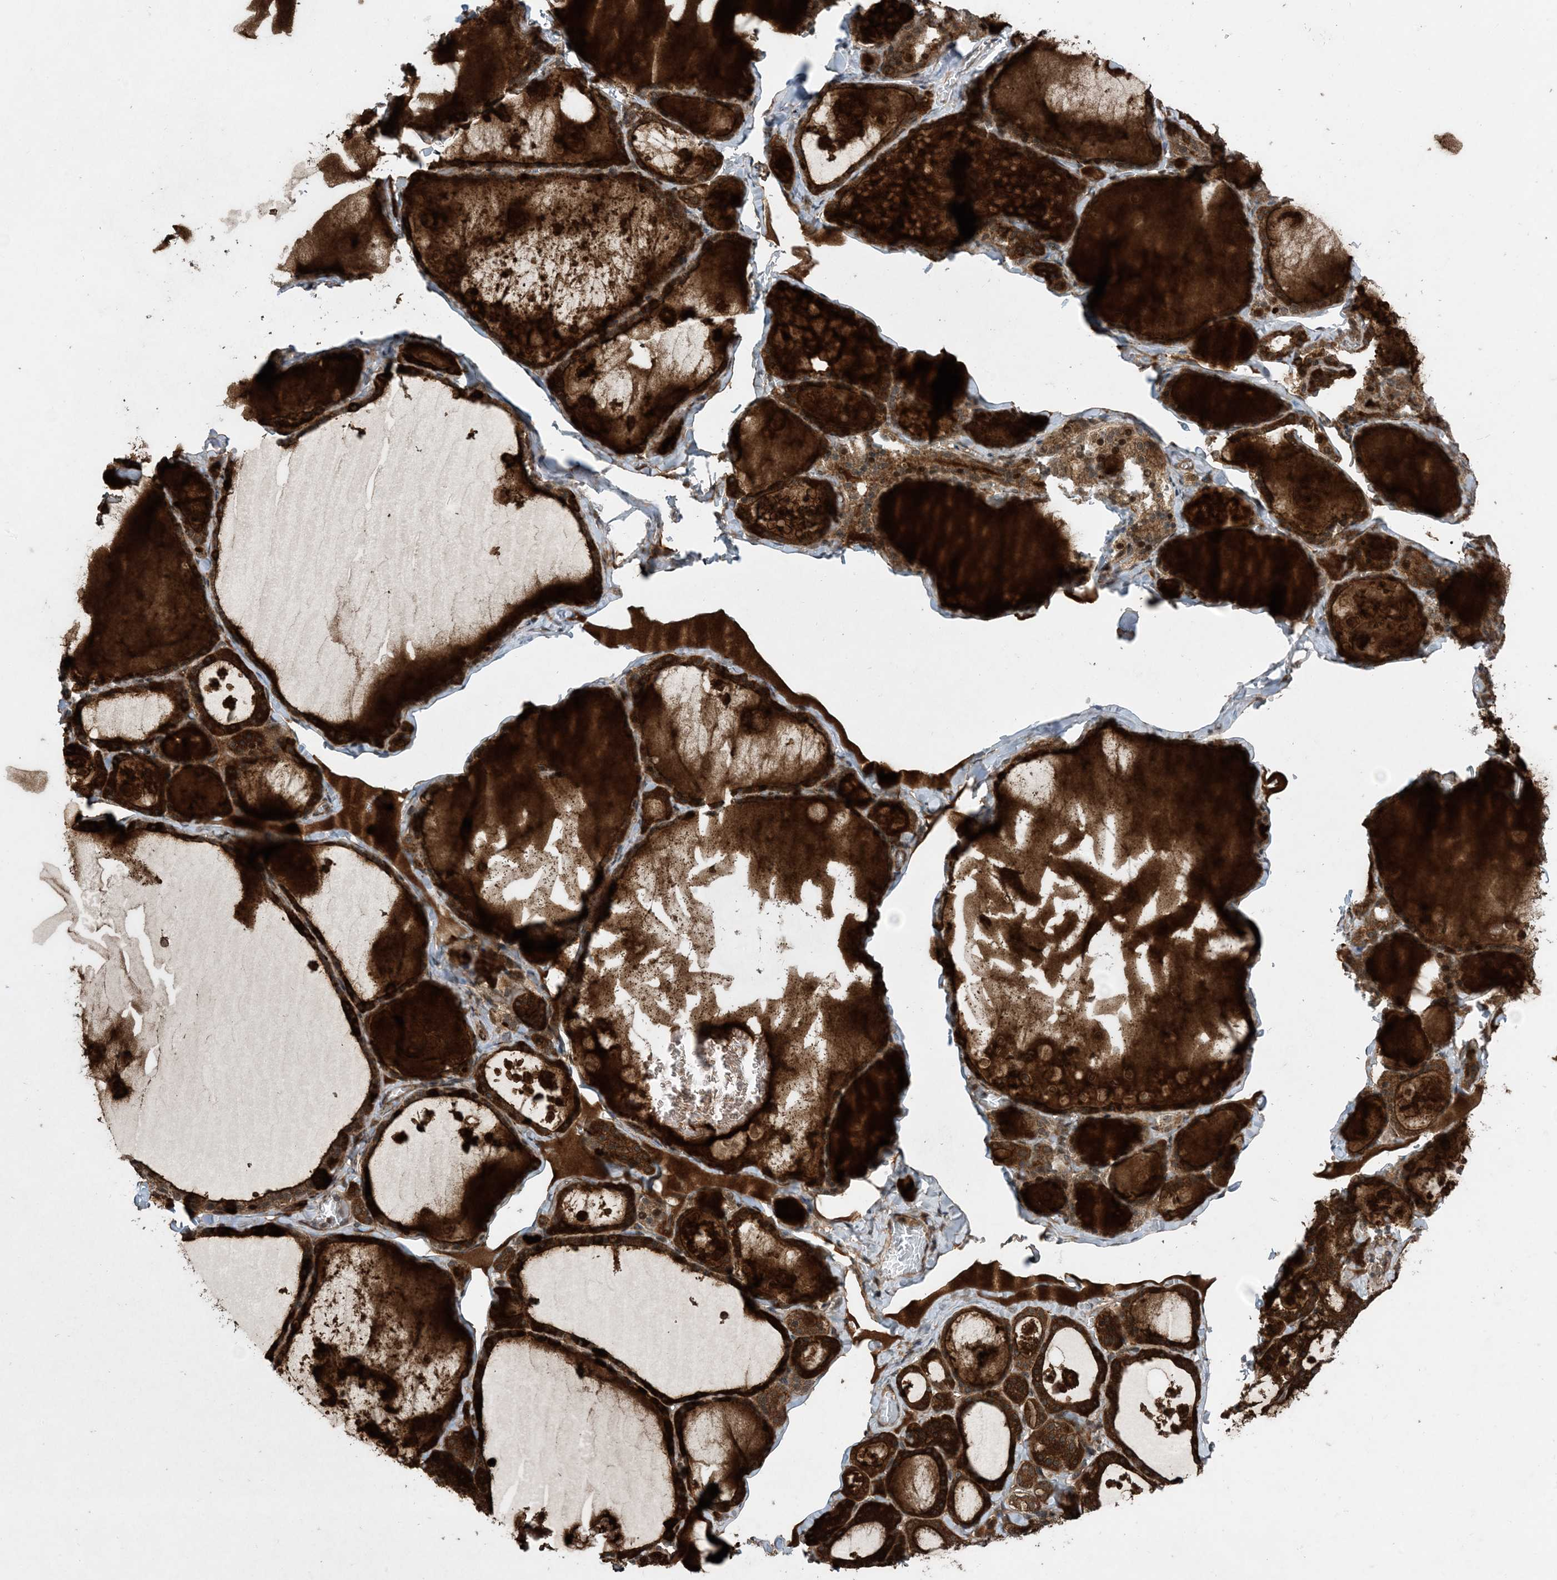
{"staining": {"intensity": "strong", "quantity": ">75%", "location": "cytoplasmic/membranous"}, "tissue": "thyroid gland", "cell_type": "Glandular cells", "image_type": "normal", "snomed": [{"axis": "morphology", "description": "Normal tissue, NOS"}, {"axis": "topography", "description": "Thyroid gland"}], "caption": "Benign thyroid gland shows strong cytoplasmic/membranous positivity in approximately >75% of glandular cells The staining was performed using DAB to visualize the protein expression in brown, while the nuclei were stained in blue with hematoxylin (Magnification: 20x)..", "gene": "HEMK1", "patient": {"sex": "male", "age": 56}}